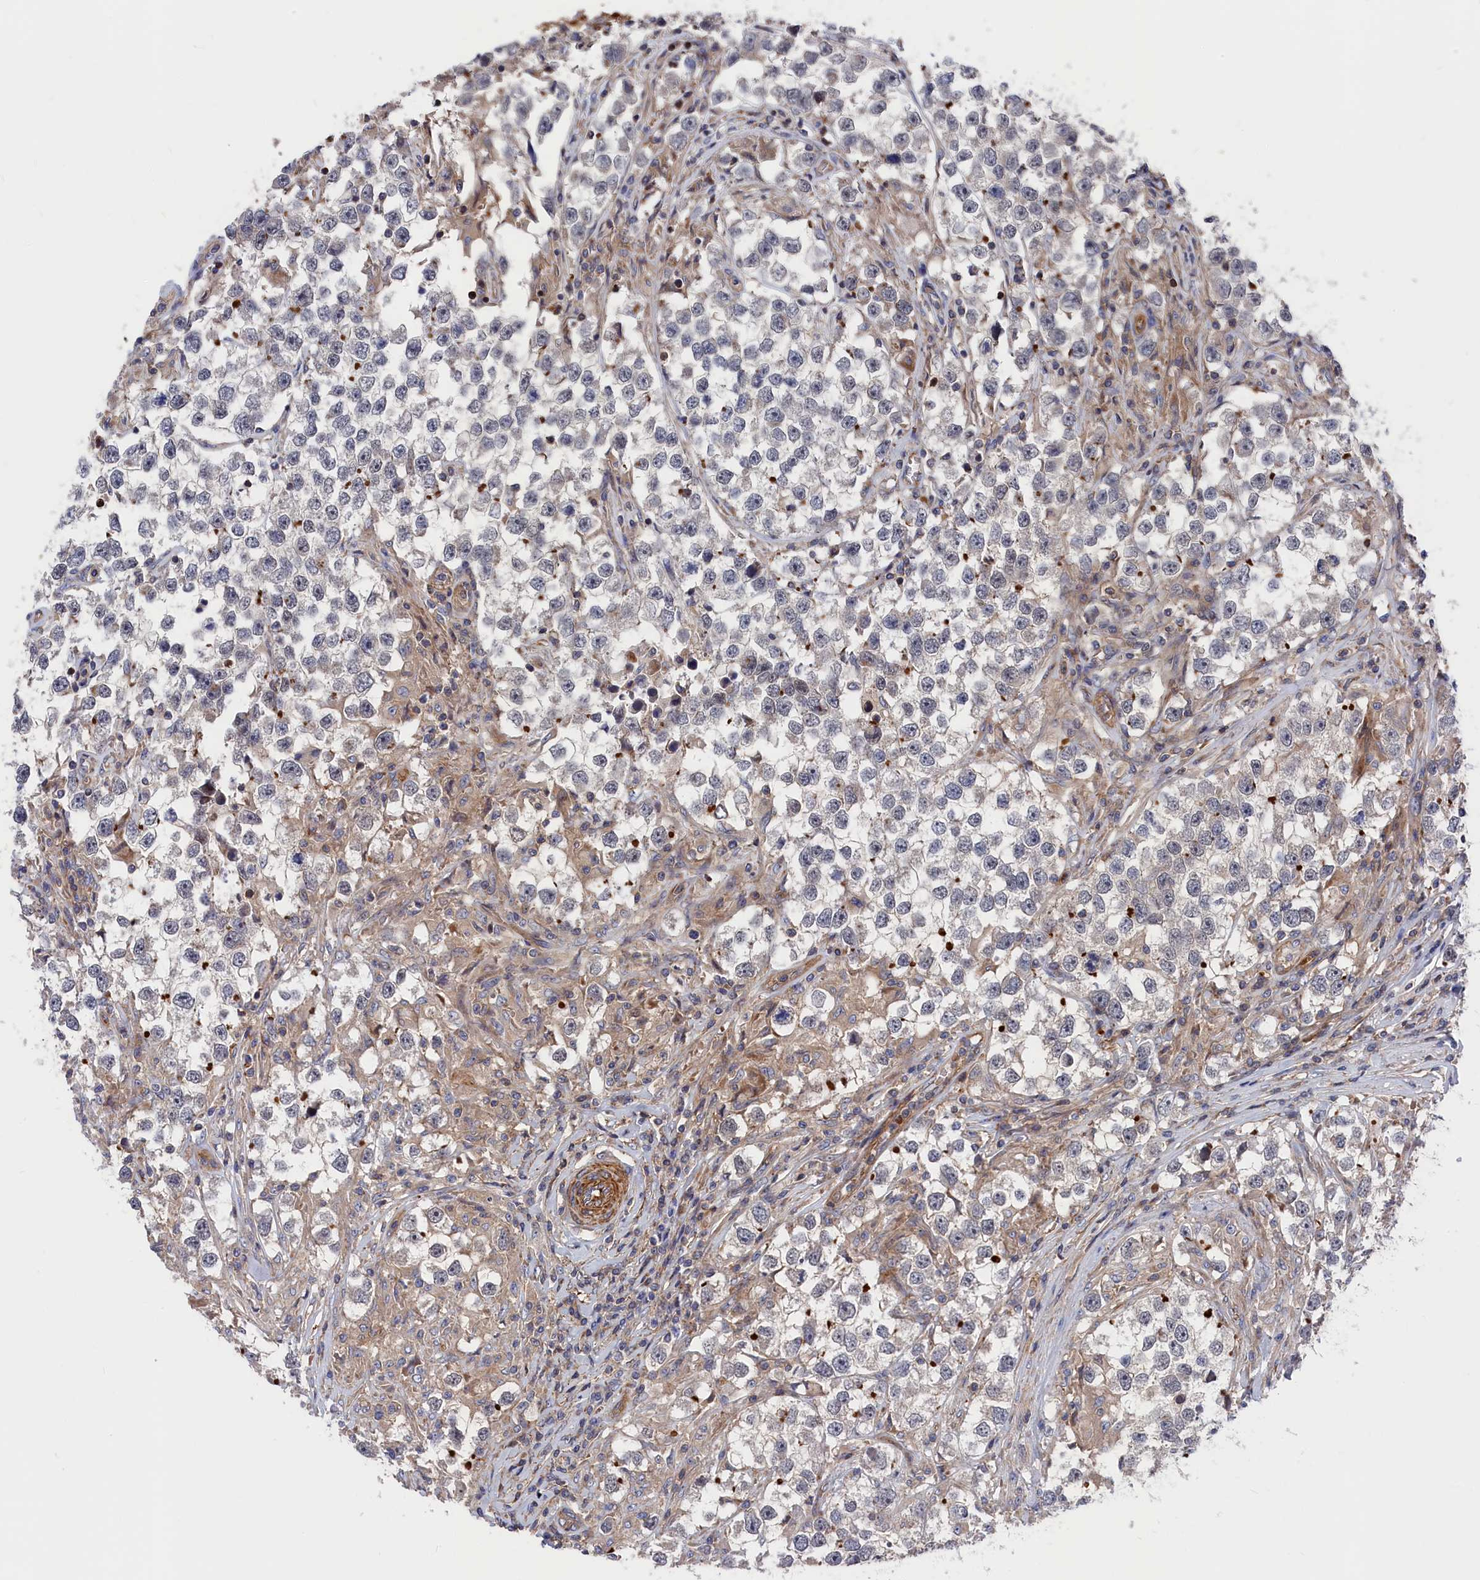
{"staining": {"intensity": "strong", "quantity": "<25%", "location": "cytoplasmic/membranous"}, "tissue": "testis cancer", "cell_type": "Tumor cells", "image_type": "cancer", "snomed": [{"axis": "morphology", "description": "Seminoma, NOS"}, {"axis": "topography", "description": "Testis"}], "caption": "Testis seminoma tissue reveals strong cytoplasmic/membranous positivity in about <25% of tumor cells", "gene": "LDHD", "patient": {"sex": "male", "age": 46}}